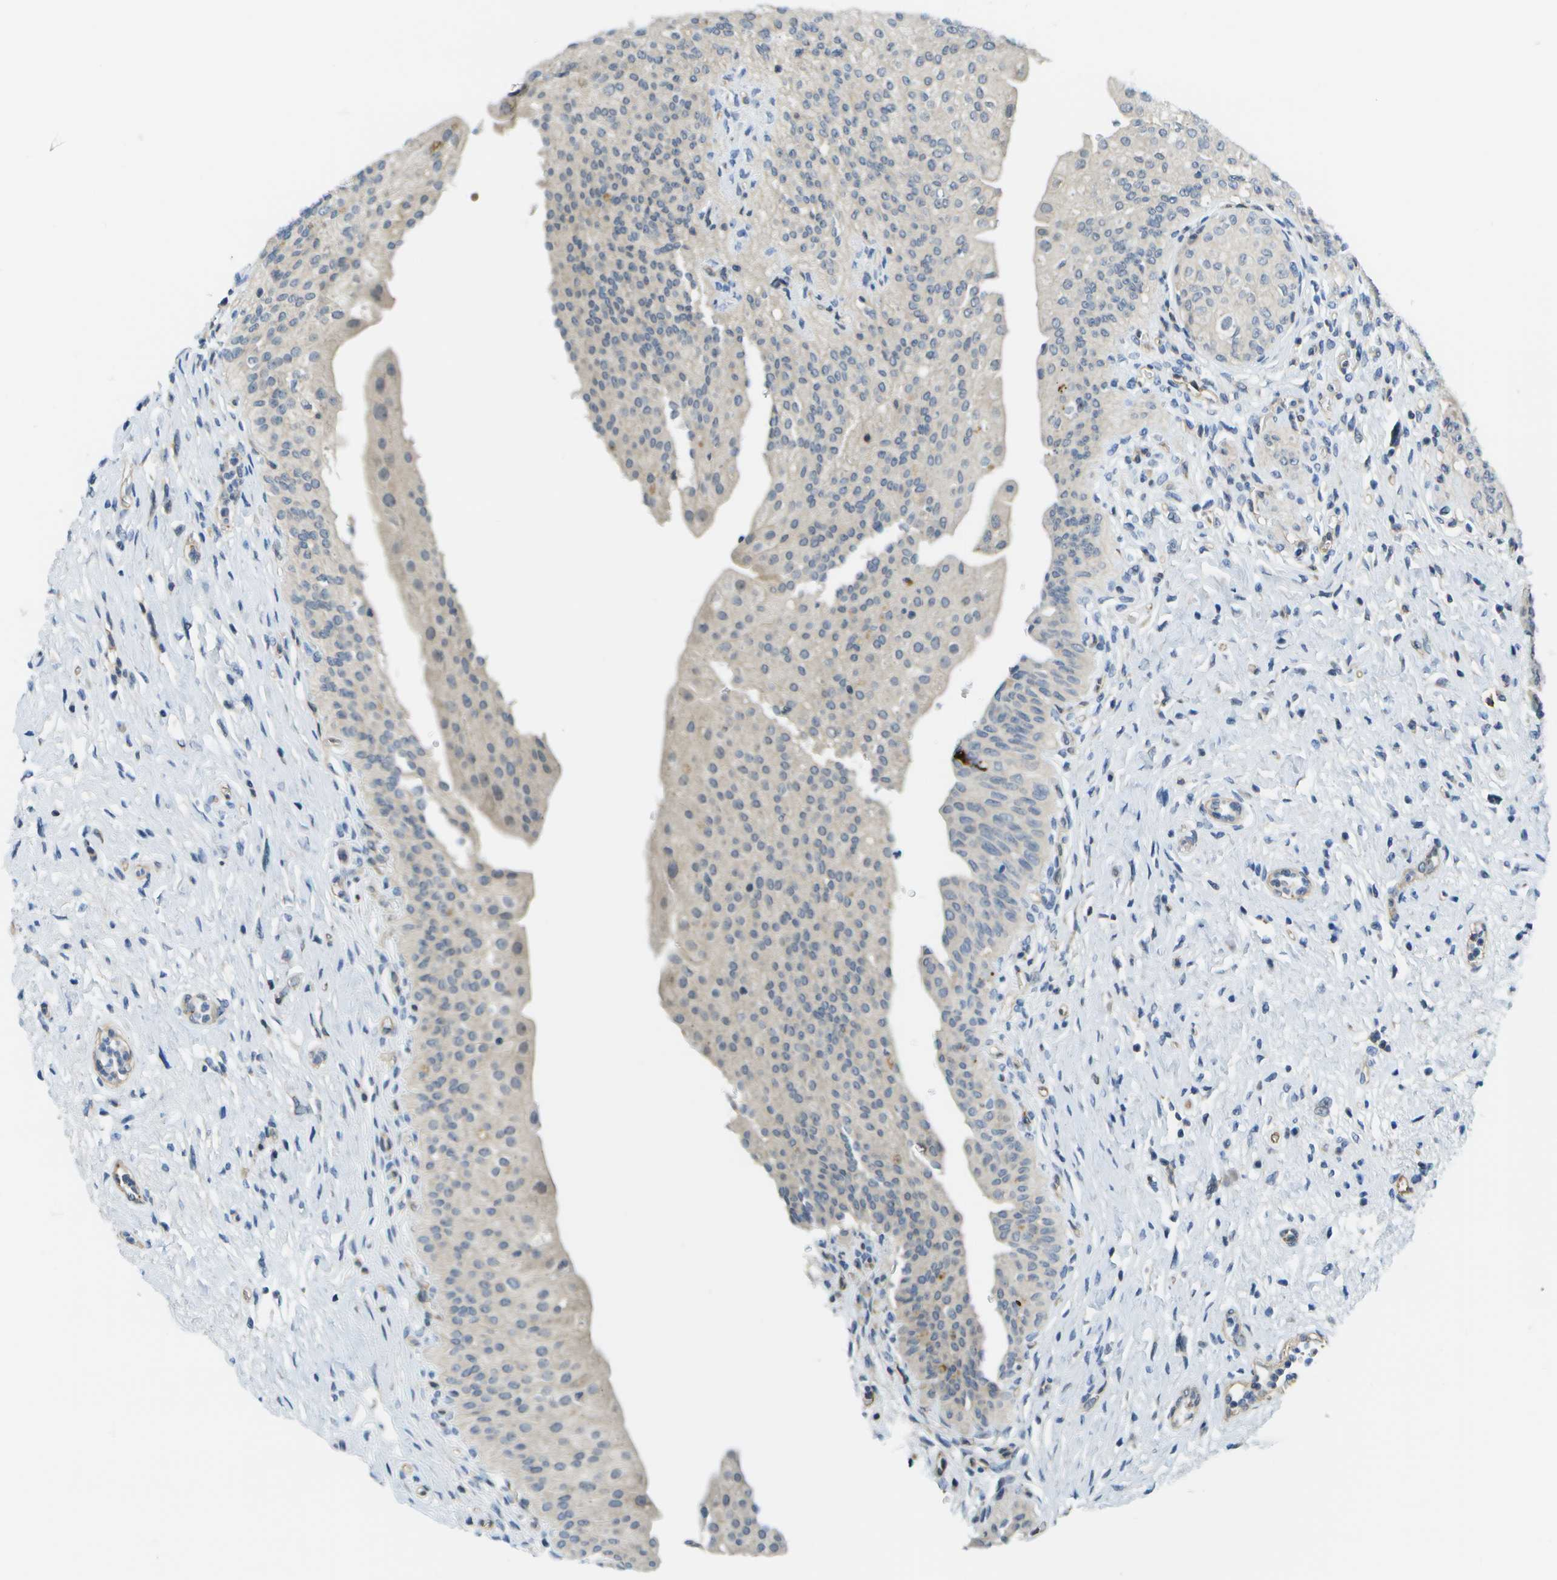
{"staining": {"intensity": "negative", "quantity": "none", "location": "none"}, "tissue": "urinary bladder", "cell_type": "Urothelial cells", "image_type": "normal", "snomed": [{"axis": "morphology", "description": "Normal tissue, NOS"}, {"axis": "topography", "description": "Urinary bladder"}], "caption": "An image of urinary bladder stained for a protein displays no brown staining in urothelial cells. Nuclei are stained in blue.", "gene": "KIAA0040", "patient": {"sex": "male", "age": 46}}